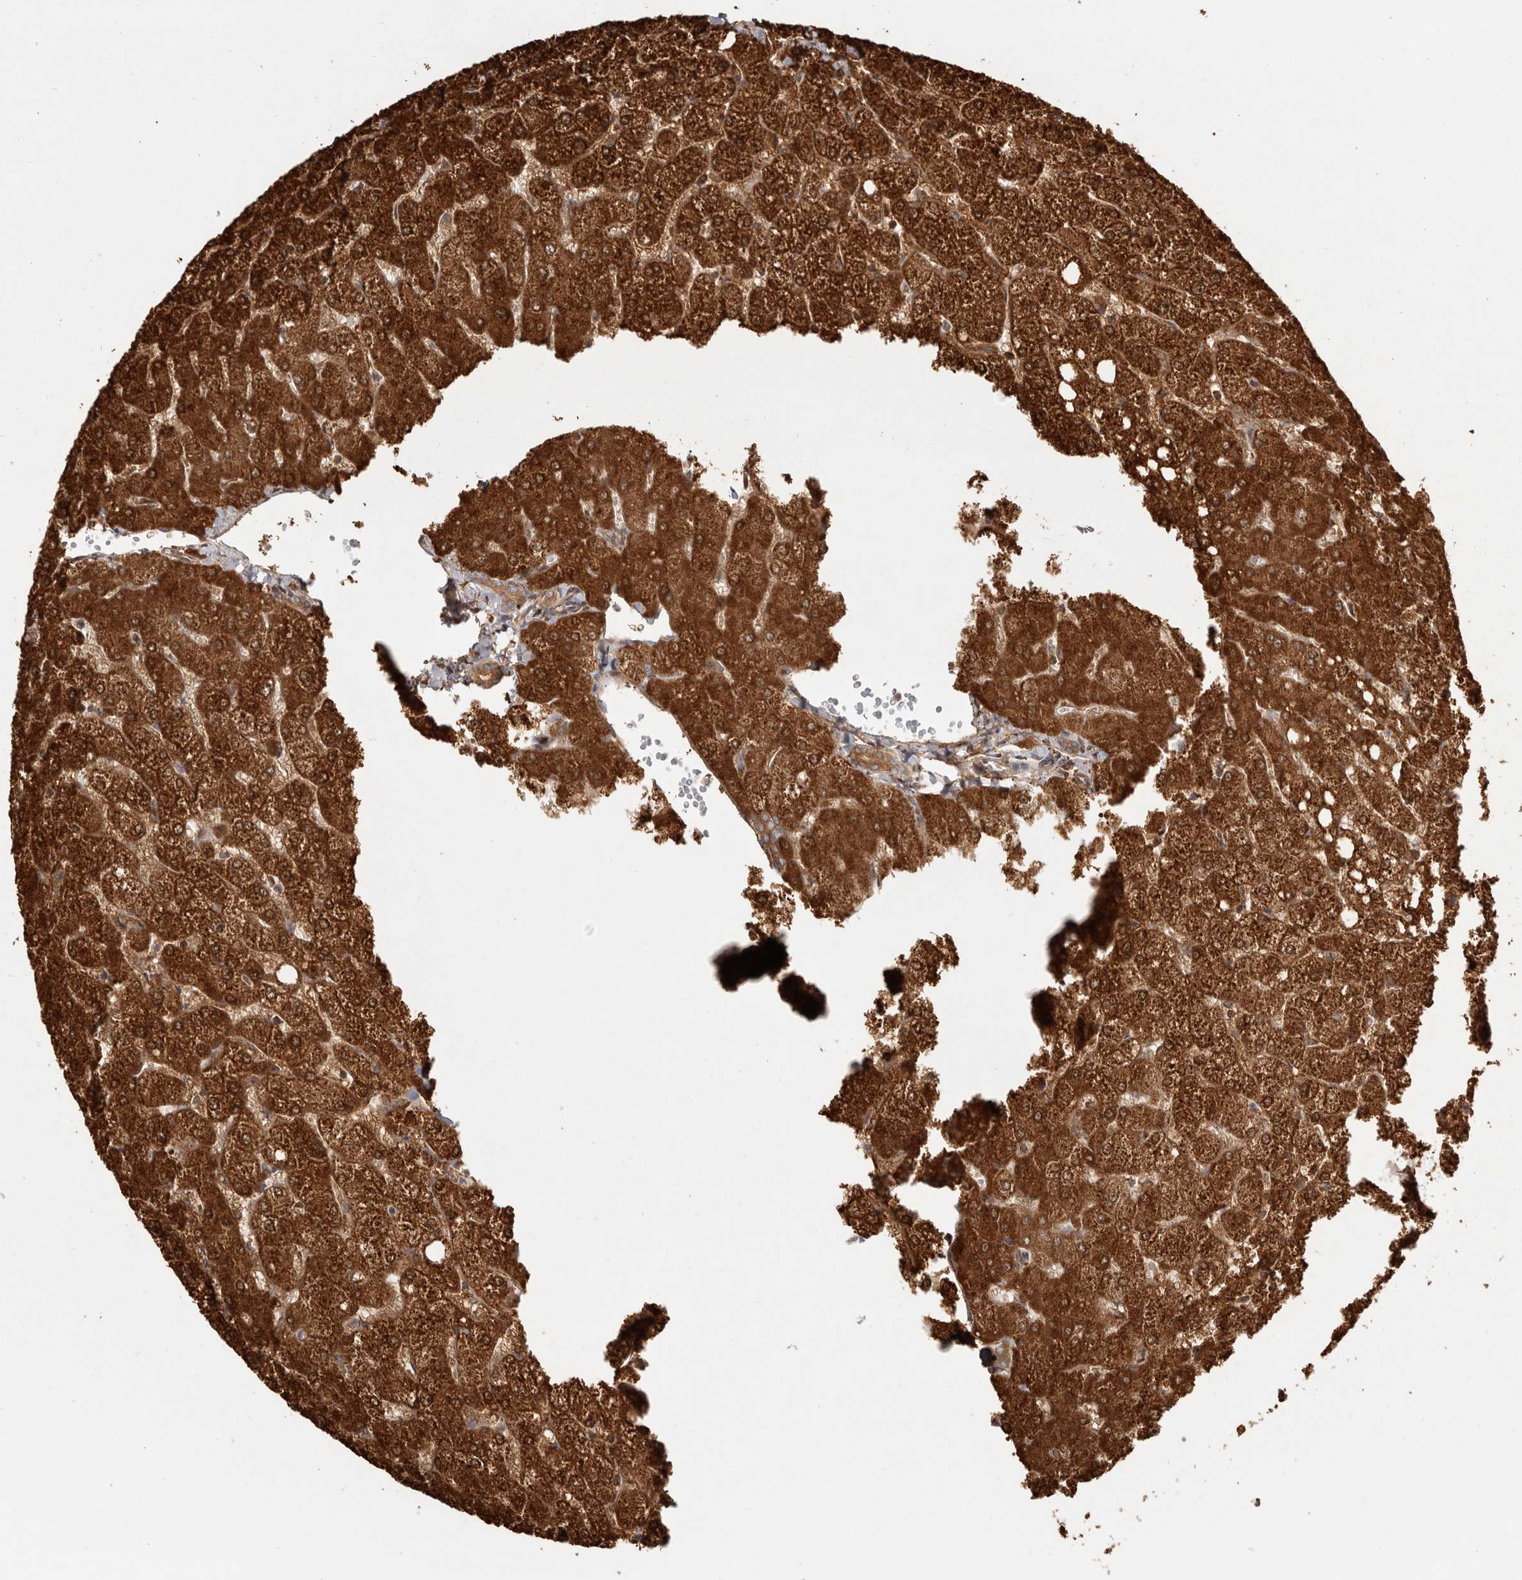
{"staining": {"intensity": "moderate", "quantity": ">75%", "location": "cytoplasmic/membranous"}, "tissue": "liver", "cell_type": "Cholangiocytes", "image_type": "normal", "snomed": [{"axis": "morphology", "description": "Normal tissue, NOS"}, {"axis": "topography", "description": "Liver"}], "caption": "About >75% of cholangiocytes in benign liver show moderate cytoplasmic/membranous protein positivity as visualized by brown immunohistochemical staining.", "gene": "CAMSAP2", "patient": {"sex": "female", "age": 54}}